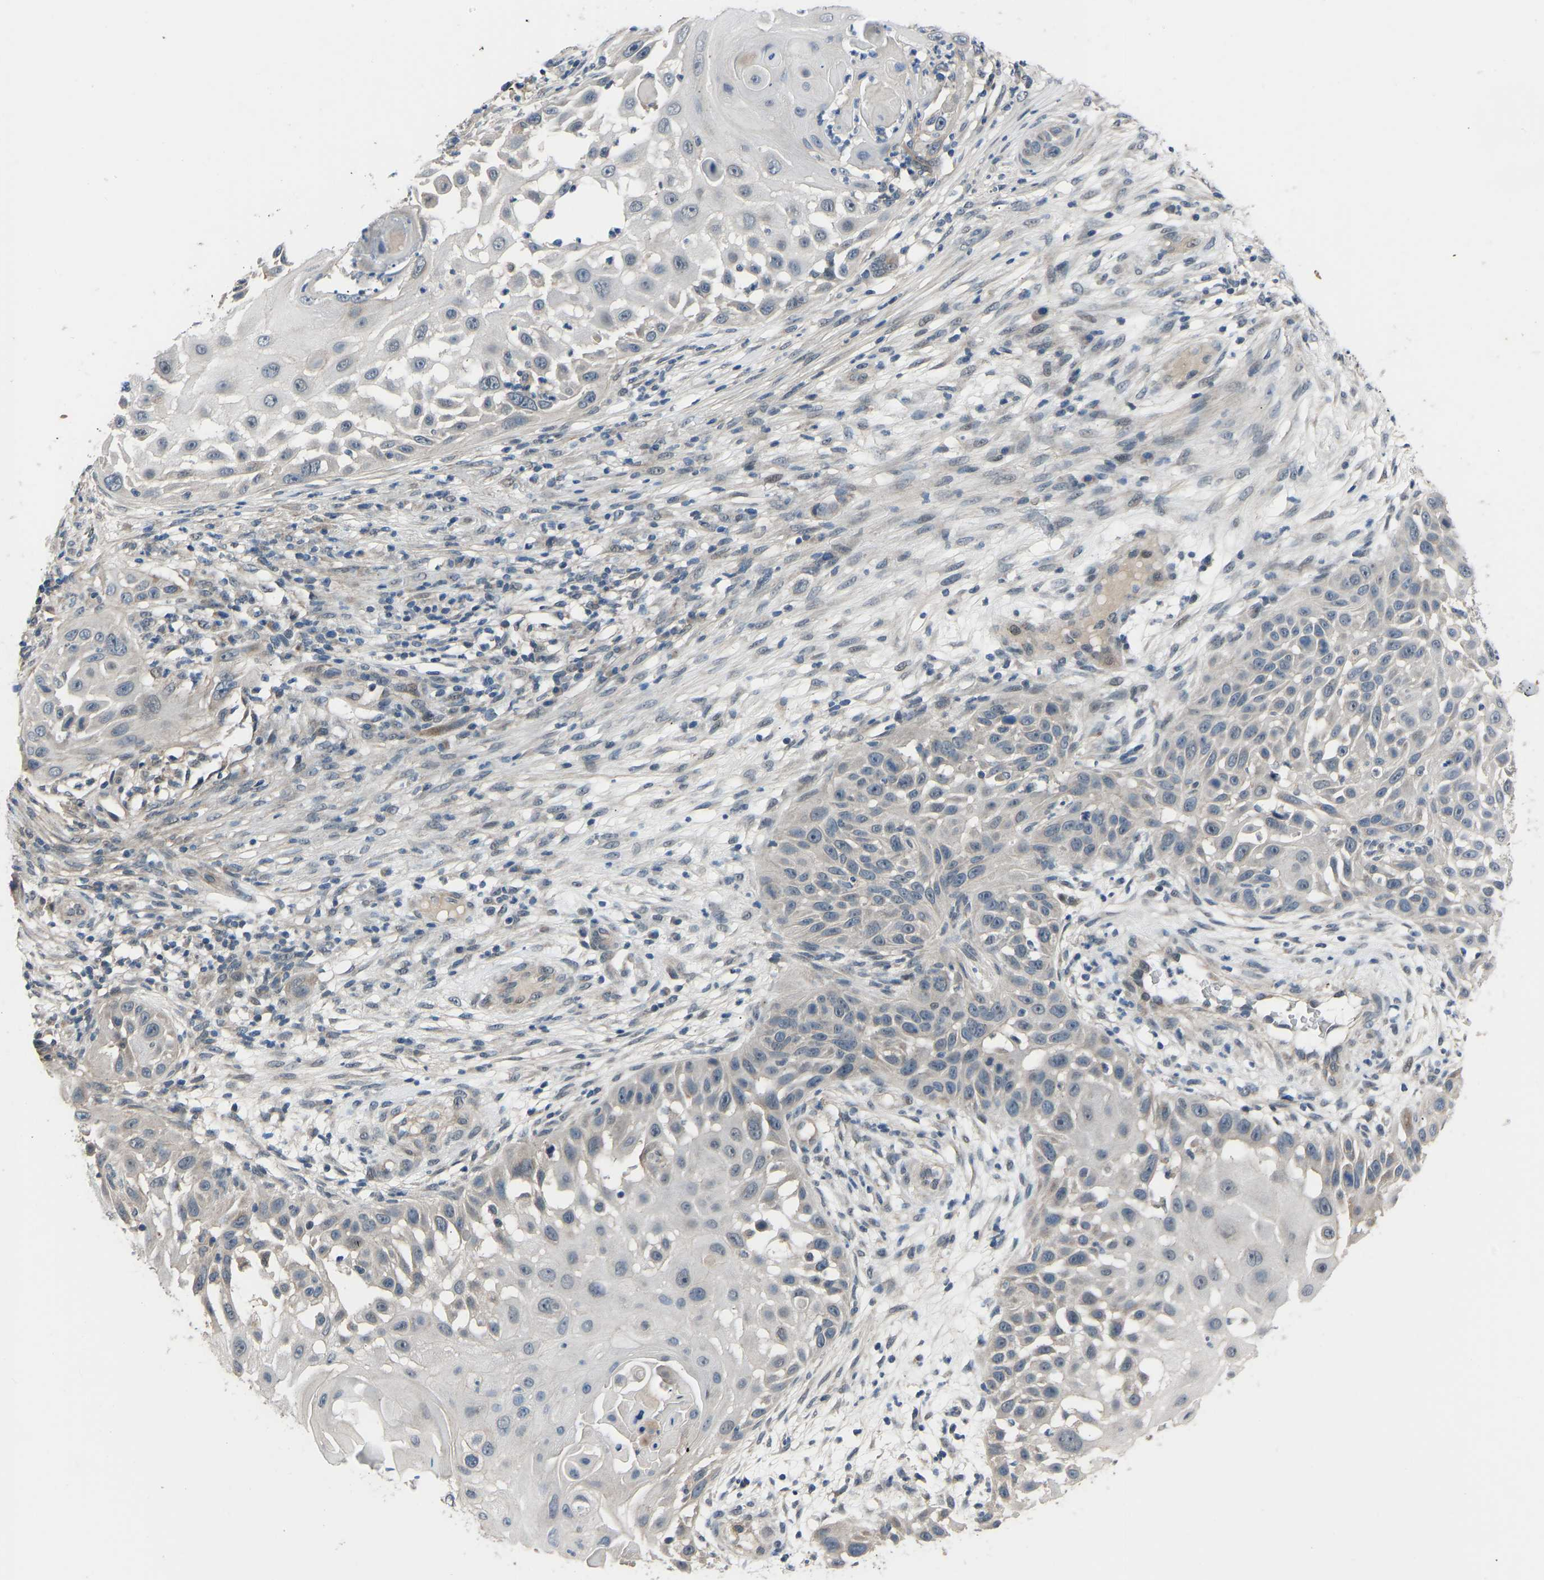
{"staining": {"intensity": "negative", "quantity": "none", "location": "none"}, "tissue": "skin cancer", "cell_type": "Tumor cells", "image_type": "cancer", "snomed": [{"axis": "morphology", "description": "Squamous cell carcinoma, NOS"}, {"axis": "topography", "description": "Skin"}], "caption": "This image is of skin cancer (squamous cell carcinoma) stained with immunohistochemistry (IHC) to label a protein in brown with the nuclei are counter-stained blue. There is no staining in tumor cells.", "gene": "CDK2AP1", "patient": {"sex": "female", "age": 44}}